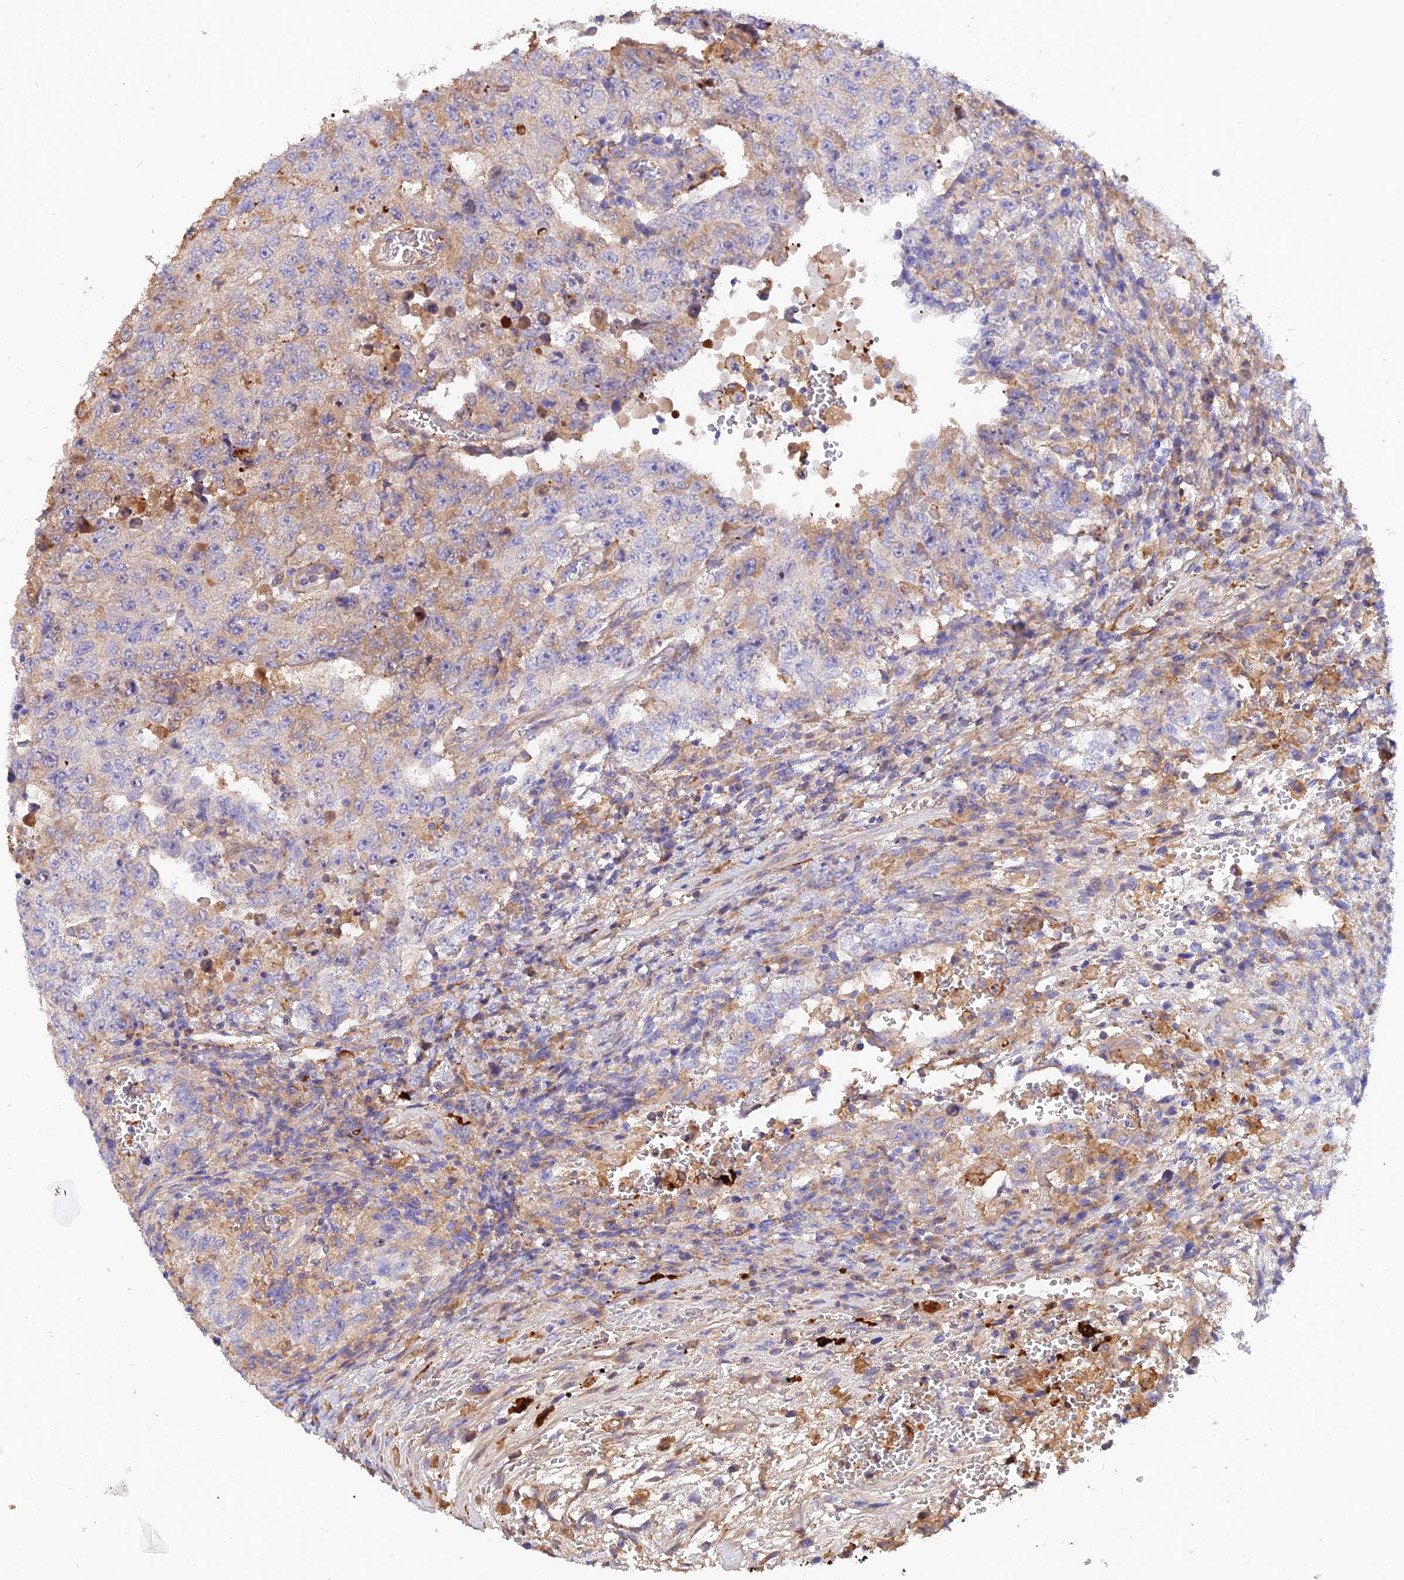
{"staining": {"intensity": "moderate", "quantity": "<25%", "location": "cytoplasmic/membranous"}, "tissue": "testis cancer", "cell_type": "Tumor cells", "image_type": "cancer", "snomed": [{"axis": "morphology", "description": "Carcinoma, Embryonal, NOS"}, {"axis": "topography", "description": "Testis"}], "caption": "The micrograph shows a brown stain indicating the presence of a protein in the cytoplasmic/membranous of tumor cells in embryonal carcinoma (testis). The staining was performed using DAB (3,3'-diaminobenzidine), with brown indicating positive protein expression. Nuclei are stained blue with hematoxylin.", "gene": "MROH1", "patient": {"sex": "male", "age": 26}}